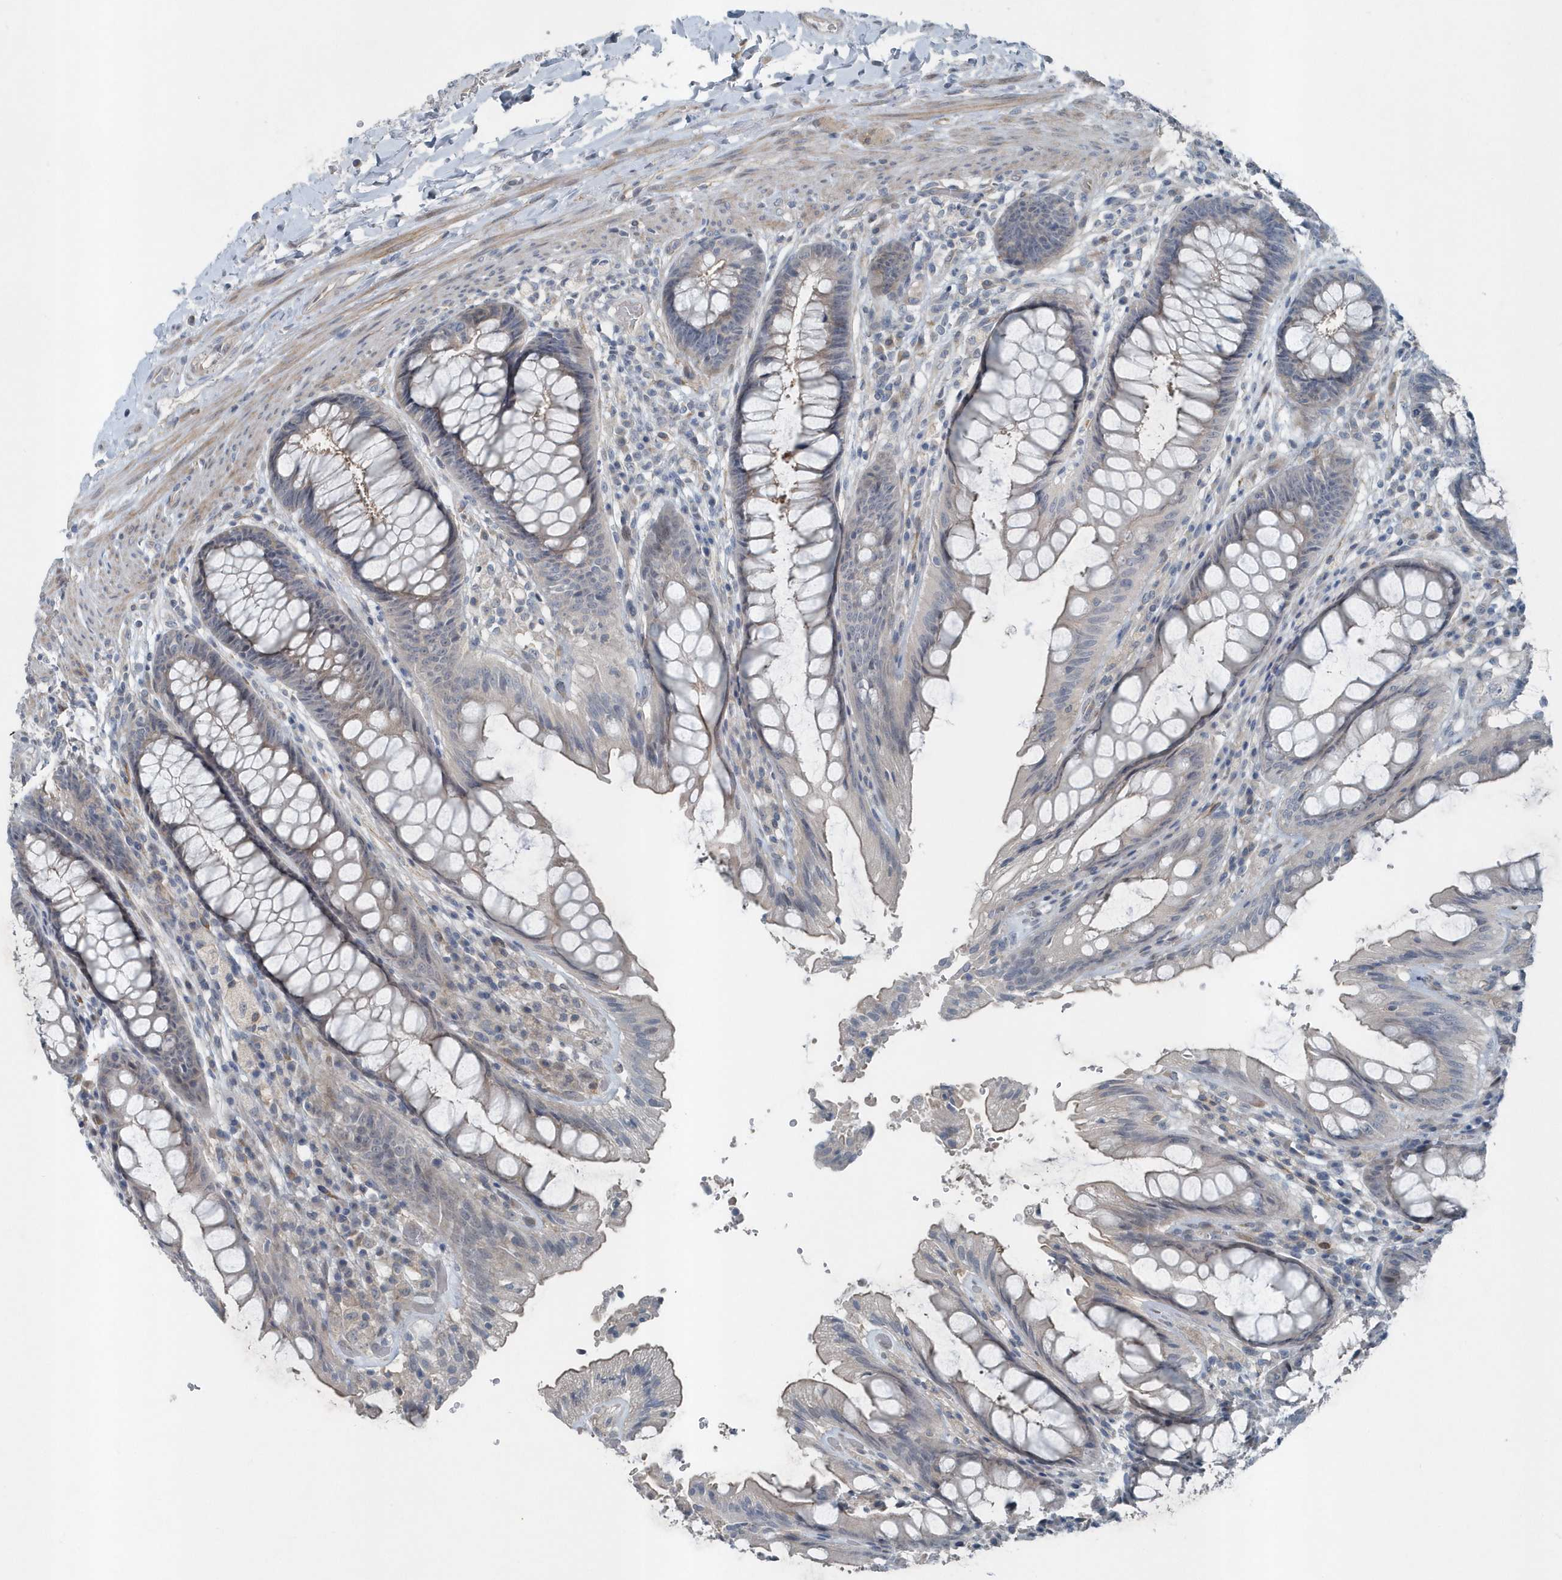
{"staining": {"intensity": "weak", "quantity": "<25%", "location": "cytoplasmic/membranous"}, "tissue": "rectum", "cell_type": "Glandular cells", "image_type": "normal", "snomed": [{"axis": "morphology", "description": "Normal tissue, NOS"}, {"axis": "topography", "description": "Rectum"}], "caption": "IHC histopathology image of benign rectum: human rectum stained with DAB (3,3'-diaminobenzidine) shows no significant protein staining in glandular cells.", "gene": "MCC", "patient": {"sex": "female", "age": 46}}